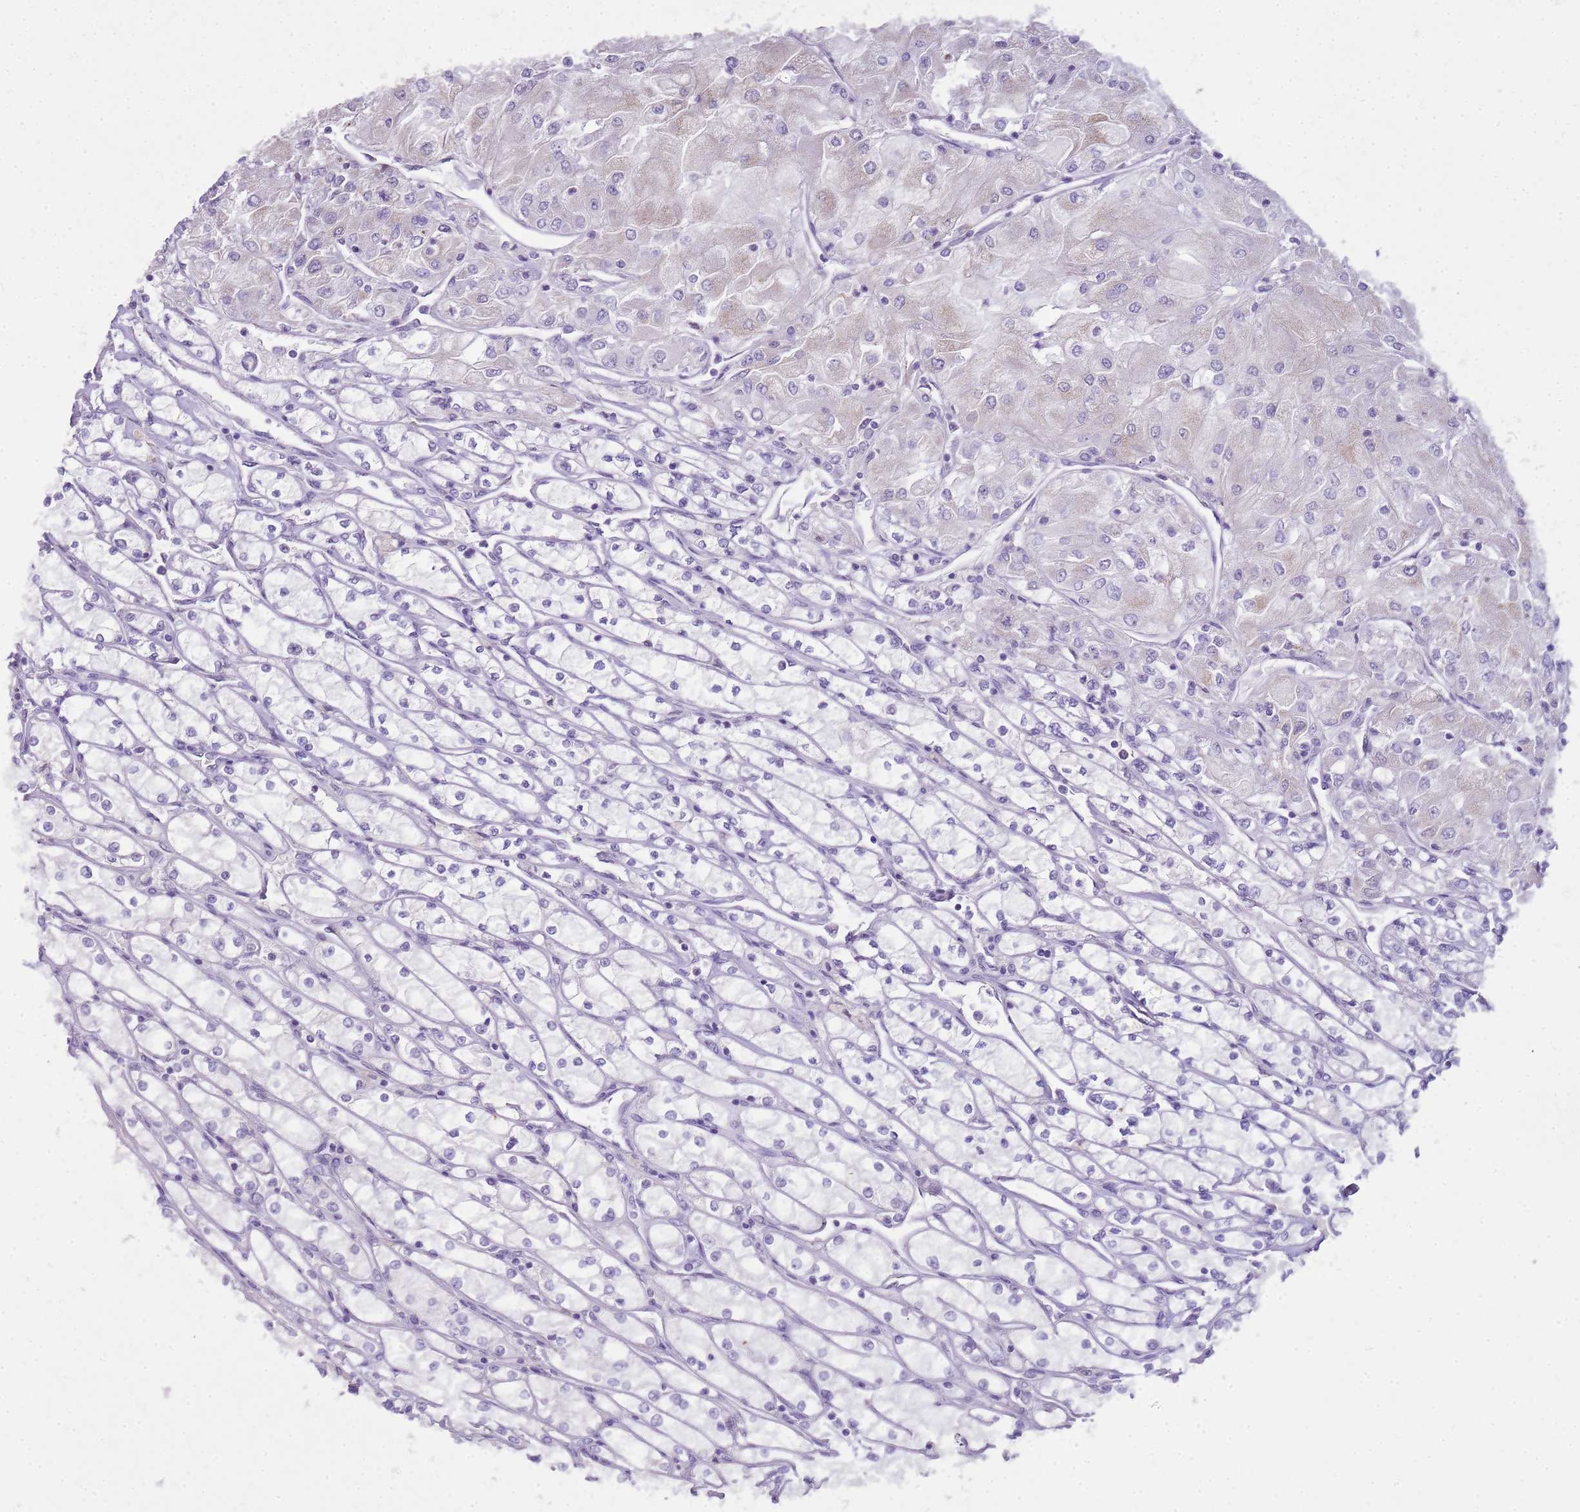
{"staining": {"intensity": "negative", "quantity": "none", "location": "none"}, "tissue": "renal cancer", "cell_type": "Tumor cells", "image_type": "cancer", "snomed": [{"axis": "morphology", "description": "Adenocarcinoma, NOS"}, {"axis": "topography", "description": "Kidney"}], "caption": "Image shows no significant protein positivity in tumor cells of renal cancer.", "gene": "FABP2", "patient": {"sex": "male", "age": 80}}